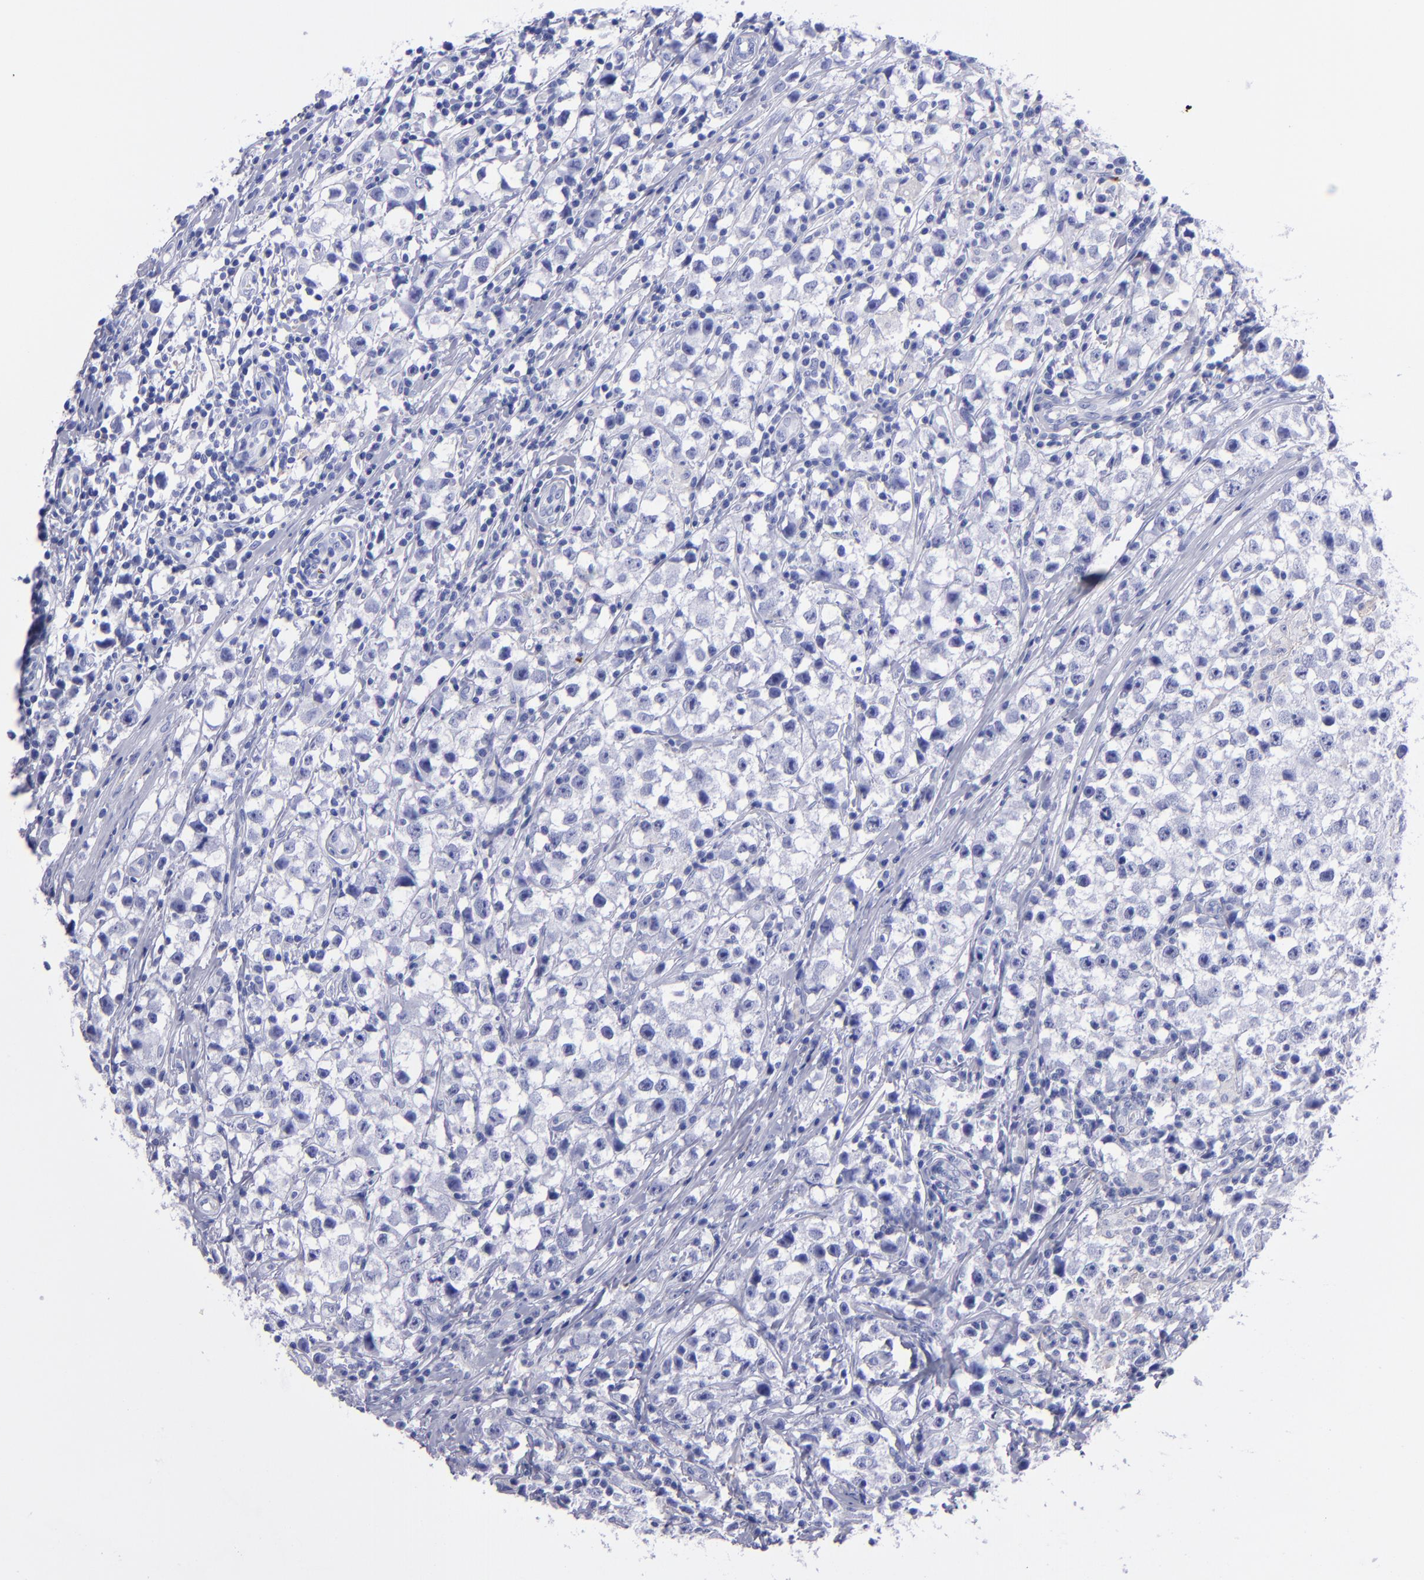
{"staining": {"intensity": "negative", "quantity": "none", "location": "none"}, "tissue": "testis cancer", "cell_type": "Tumor cells", "image_type": "cancer", "snomed": [{"axis": "morphology", "description": "Seminoma, NOS"}, {"axis": "topography", "description": "Testis"}], "caption": "Testis cancer stained for a protein using IHC exhibits no staining tumor cells.", "gene": "CR1", "patient": {"sex": "male", "age": 35}}